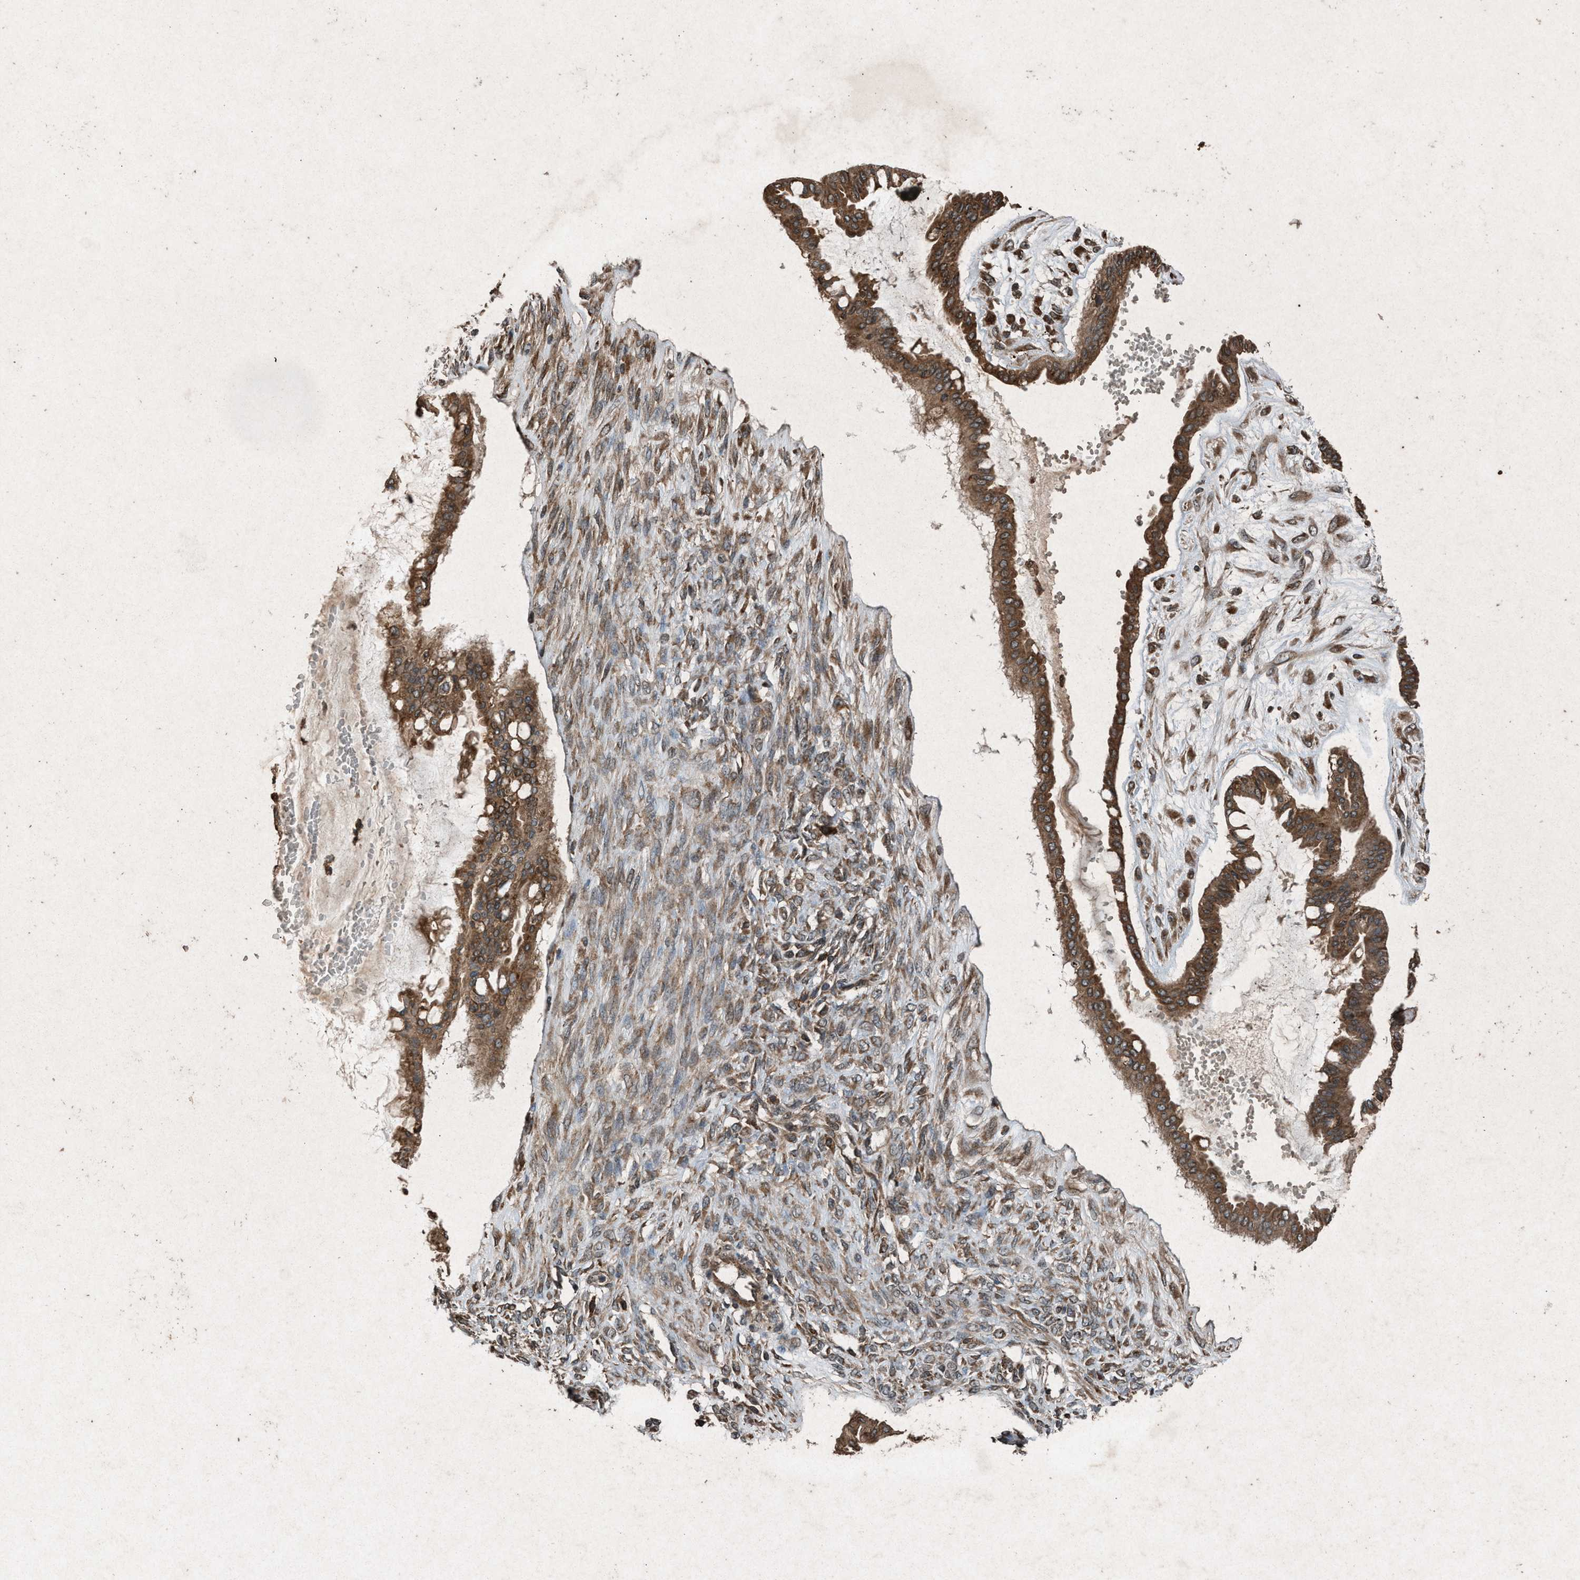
{"staining": {"intensity": "moderate", "quantity": ">75%", "location": "cytoplasmic/membranous"}, "tissue": "ovarian cancer", "cell_type": "Tumor cells", "image_type": "cancer", "snomed": [{"axis": "morphology", "description": "Cystadenocarcinoma, mucinous, NOS"}, {"axis": "topography", "description": "Ovary"}], "caption": "Moderate cytoplasmic/membranous protein expression is present in approximately >75% of tumor cells in ovarian cancer.", "gene": "CALR", "patient": {"sex": "female", "age": 73}}